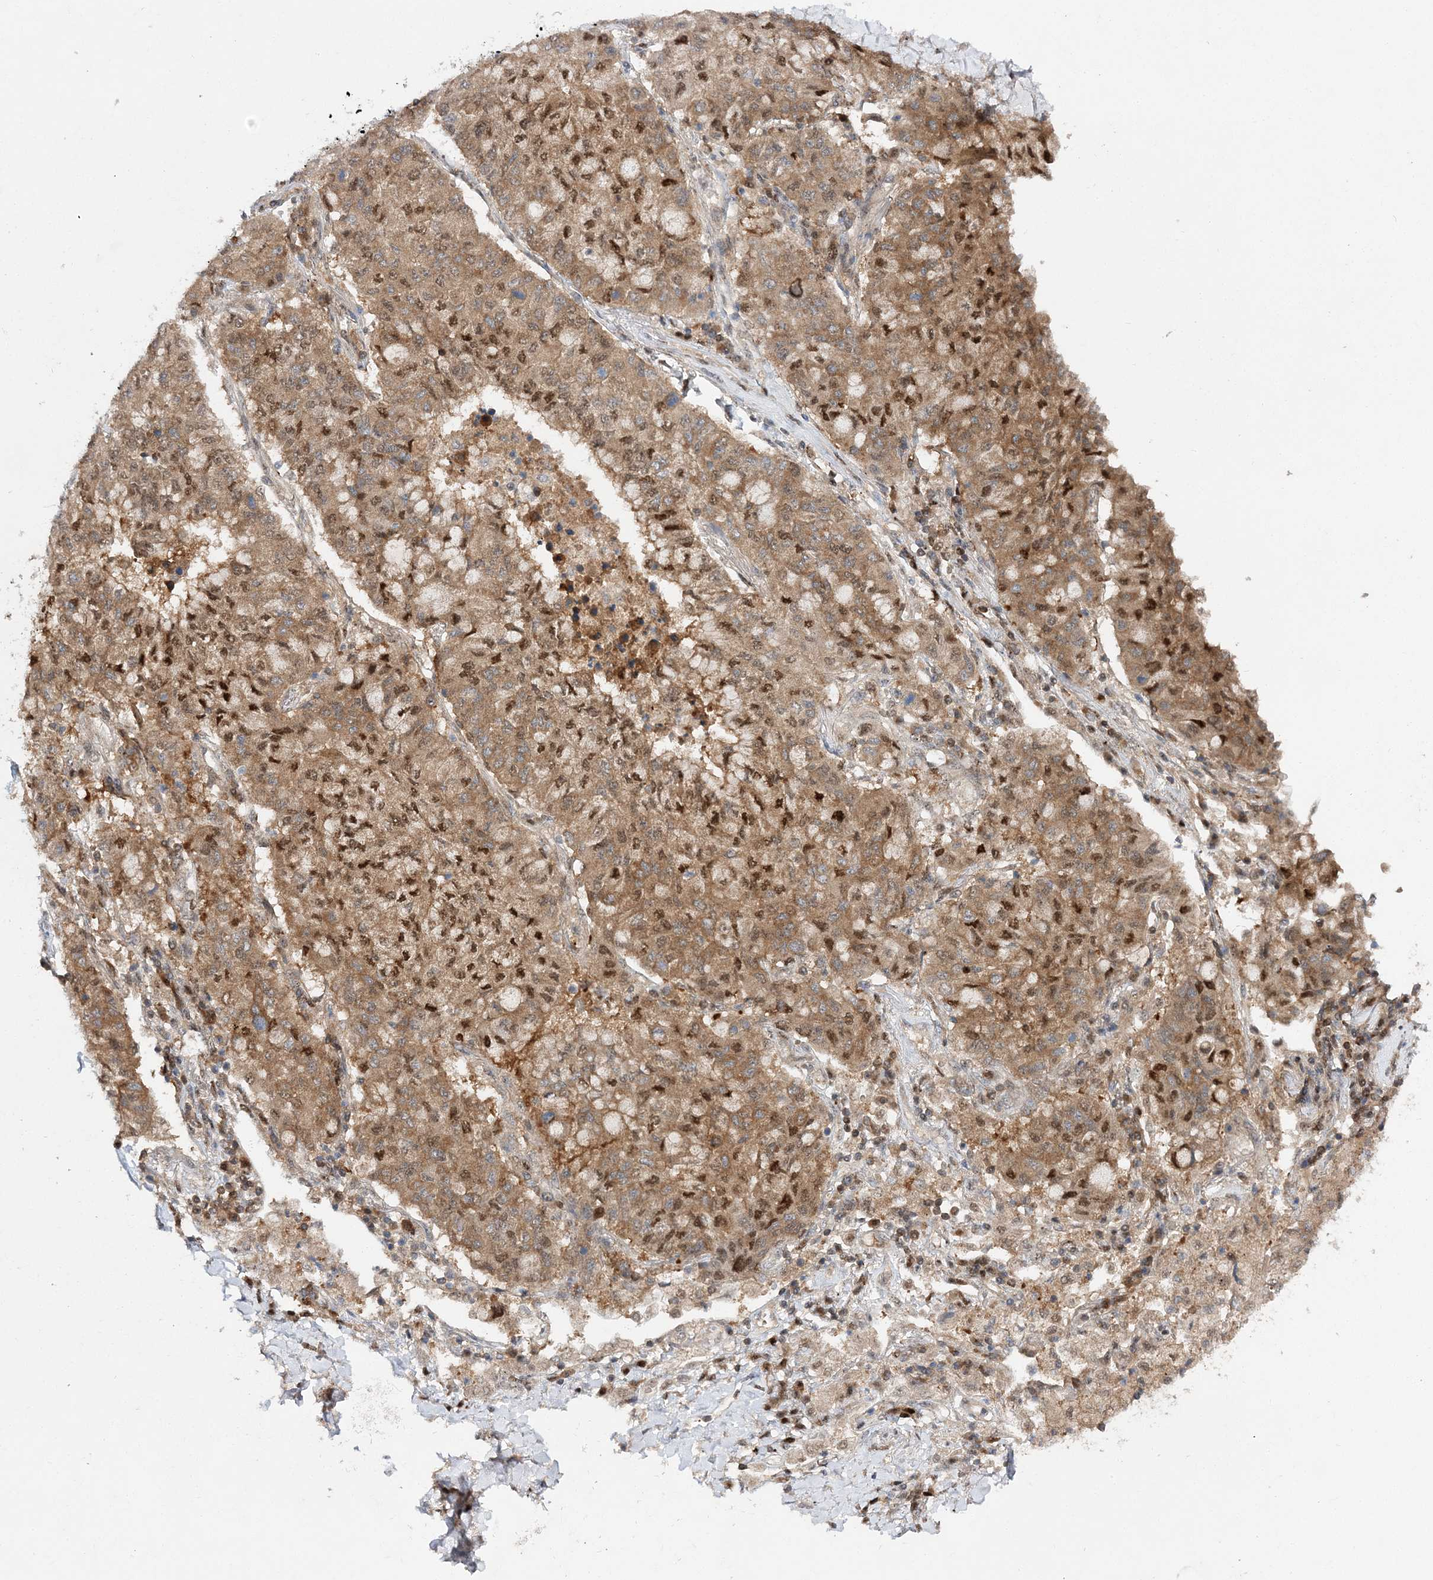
{"staining": {"intensity": "moderate", "quantity": ">75%", "location": "cytoplasmic/membranous,nuclear"}, "tissue": "lung cancer", "cell_type": "Tumor cells", "image_type": "cancer", "snomed": [{"axis": "morphology", "description": "Squamous cell carcinoma, NOS"}, {"axis": "topography", "description": "Lung"}], "caption": "DAB immunohistochemical staining of lung squamous cell carcinoma shows moderate cytoplasmic/membranous and nuclear protein positivity in about >75% of tumor cells.", "gene": "NIF3L1", "patient": {"sex": "male", "age": 74}}